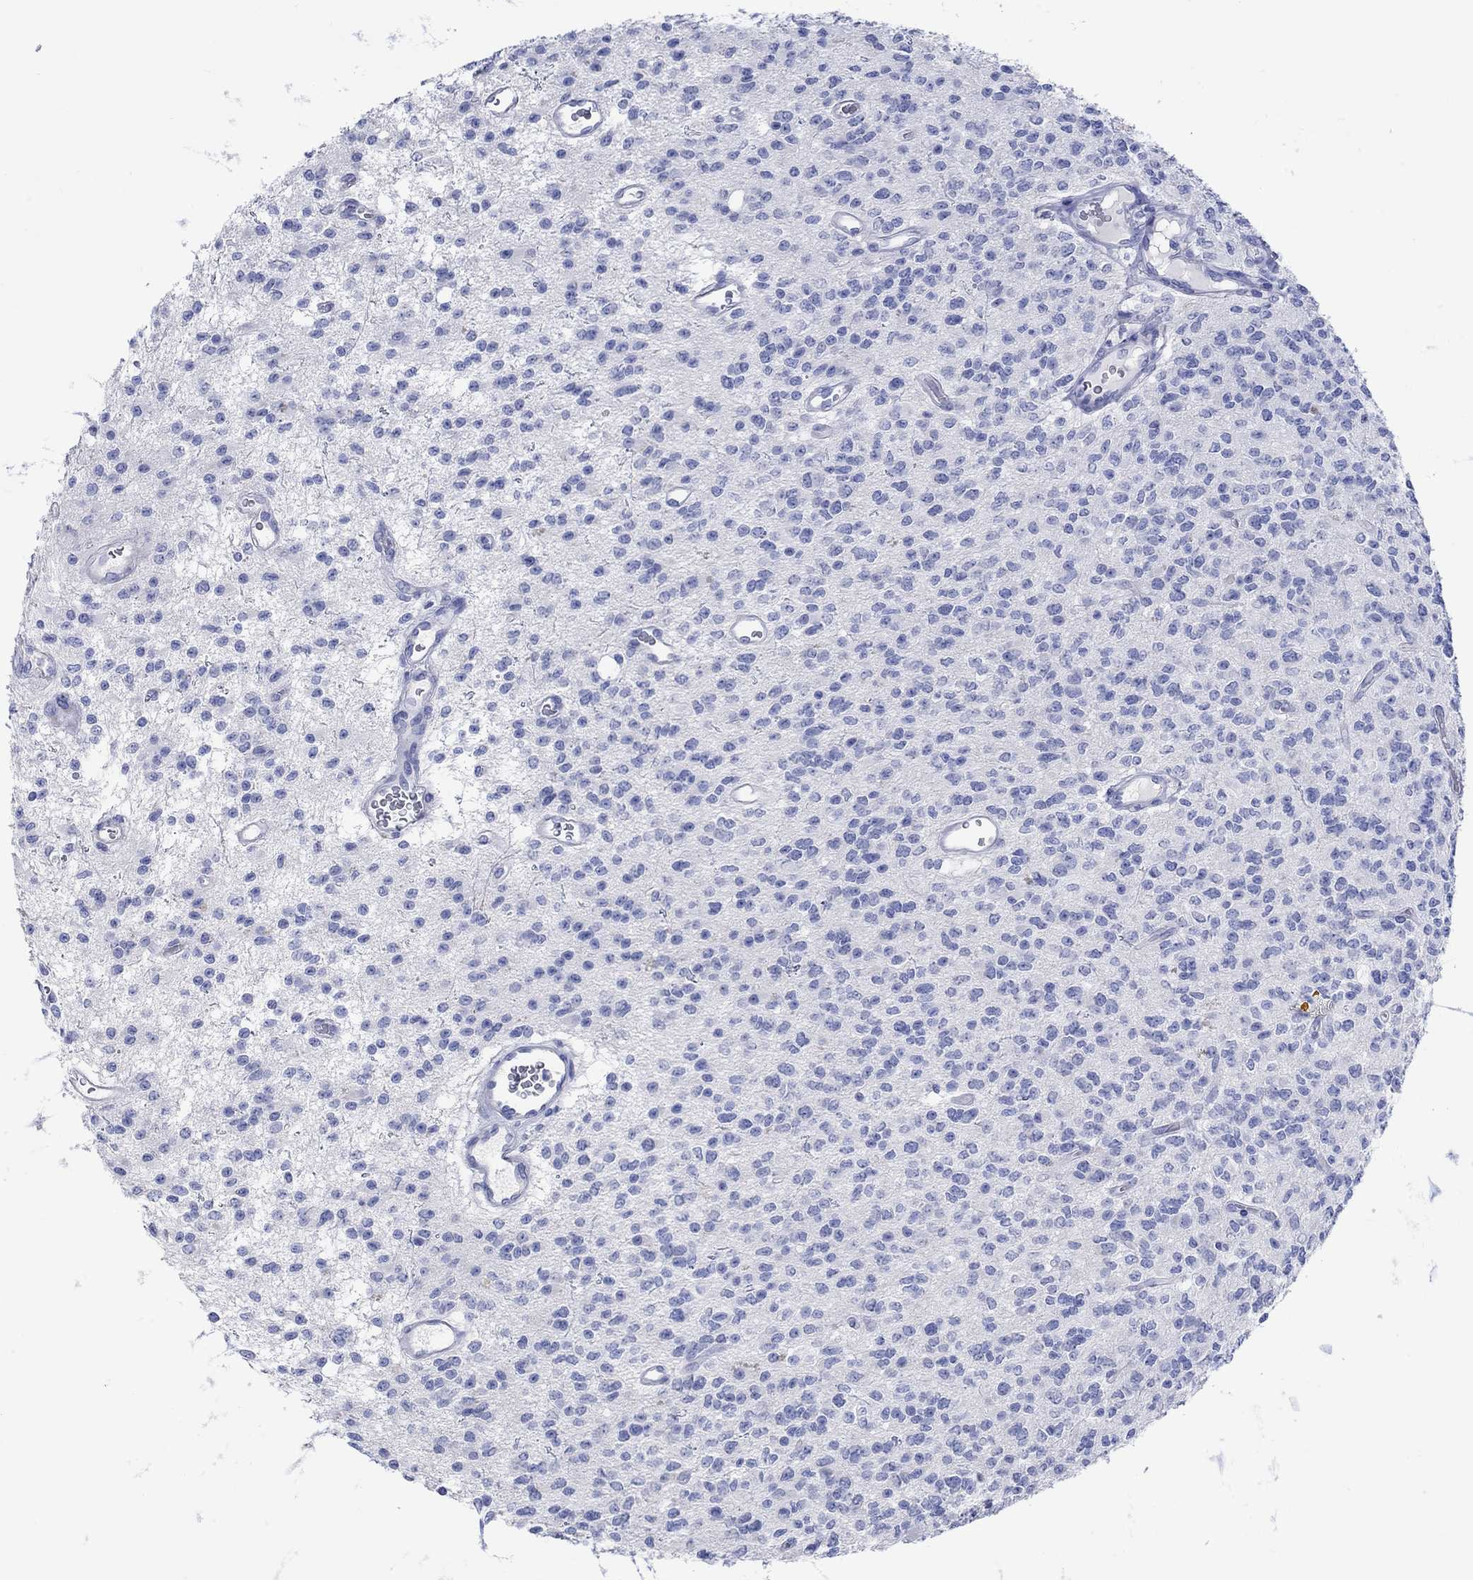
{"staining": {"intensity": "negative", "quantity": "none", "location": "none"}, "tissue": "glioma", "cell_type": "Tumor cells", "image_type": "cancer", "snomed": [{"axis": "morphology", "description": "Glioma, malignant, Low grade"}, {"axis": "topography", "description": "Brain"}], "caption": "IHC photomicrograph of neoplastic tissue: malignant glioma (low-grade) stained with DAB (3,3'-diaminobenzidine) exhibits no significant protein positivity in tumor cells.", "gene": "P2RY6", "patient": {"sex": "female", "age": 45}}